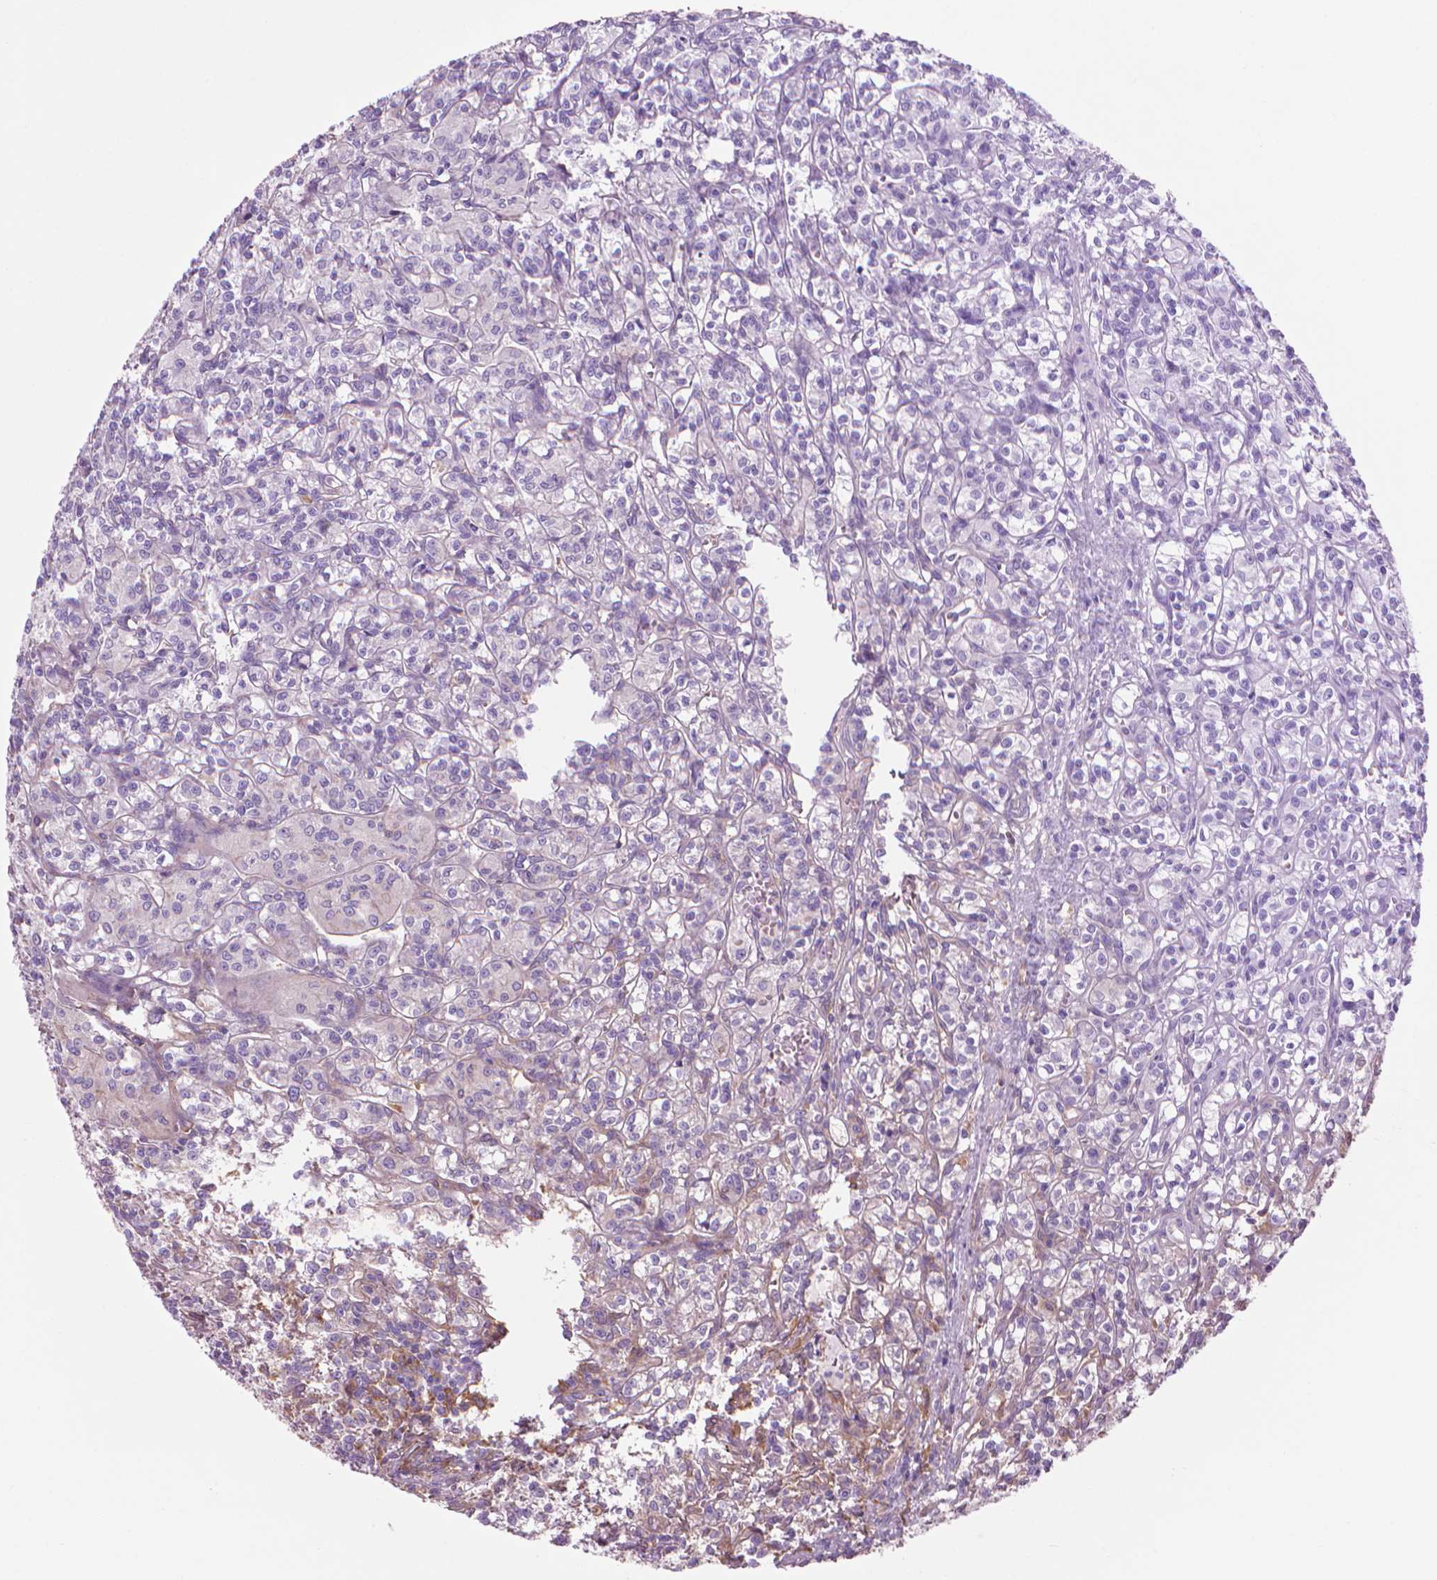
{"staining": {"intensity": "negative", "quantity": "none", "location": "none"}, "tissue": "renal cancer", "cell_type": "Tumor cells", "image_type": "cancer", "snomed": [{"axis": "morphology", "description": "Adenocarcinoma, NOS"}, {"axis": "topography", "description": "Kidney"}], "caption": "Tumor cells are negative for brown protein staining in renal adenocarcinoma. (DAB (3,3'-diaminobenzidine) immunohistochemistry, high magnification).", "gene": "CORO1B", "patient": {"sex": "male", "age": 36}}